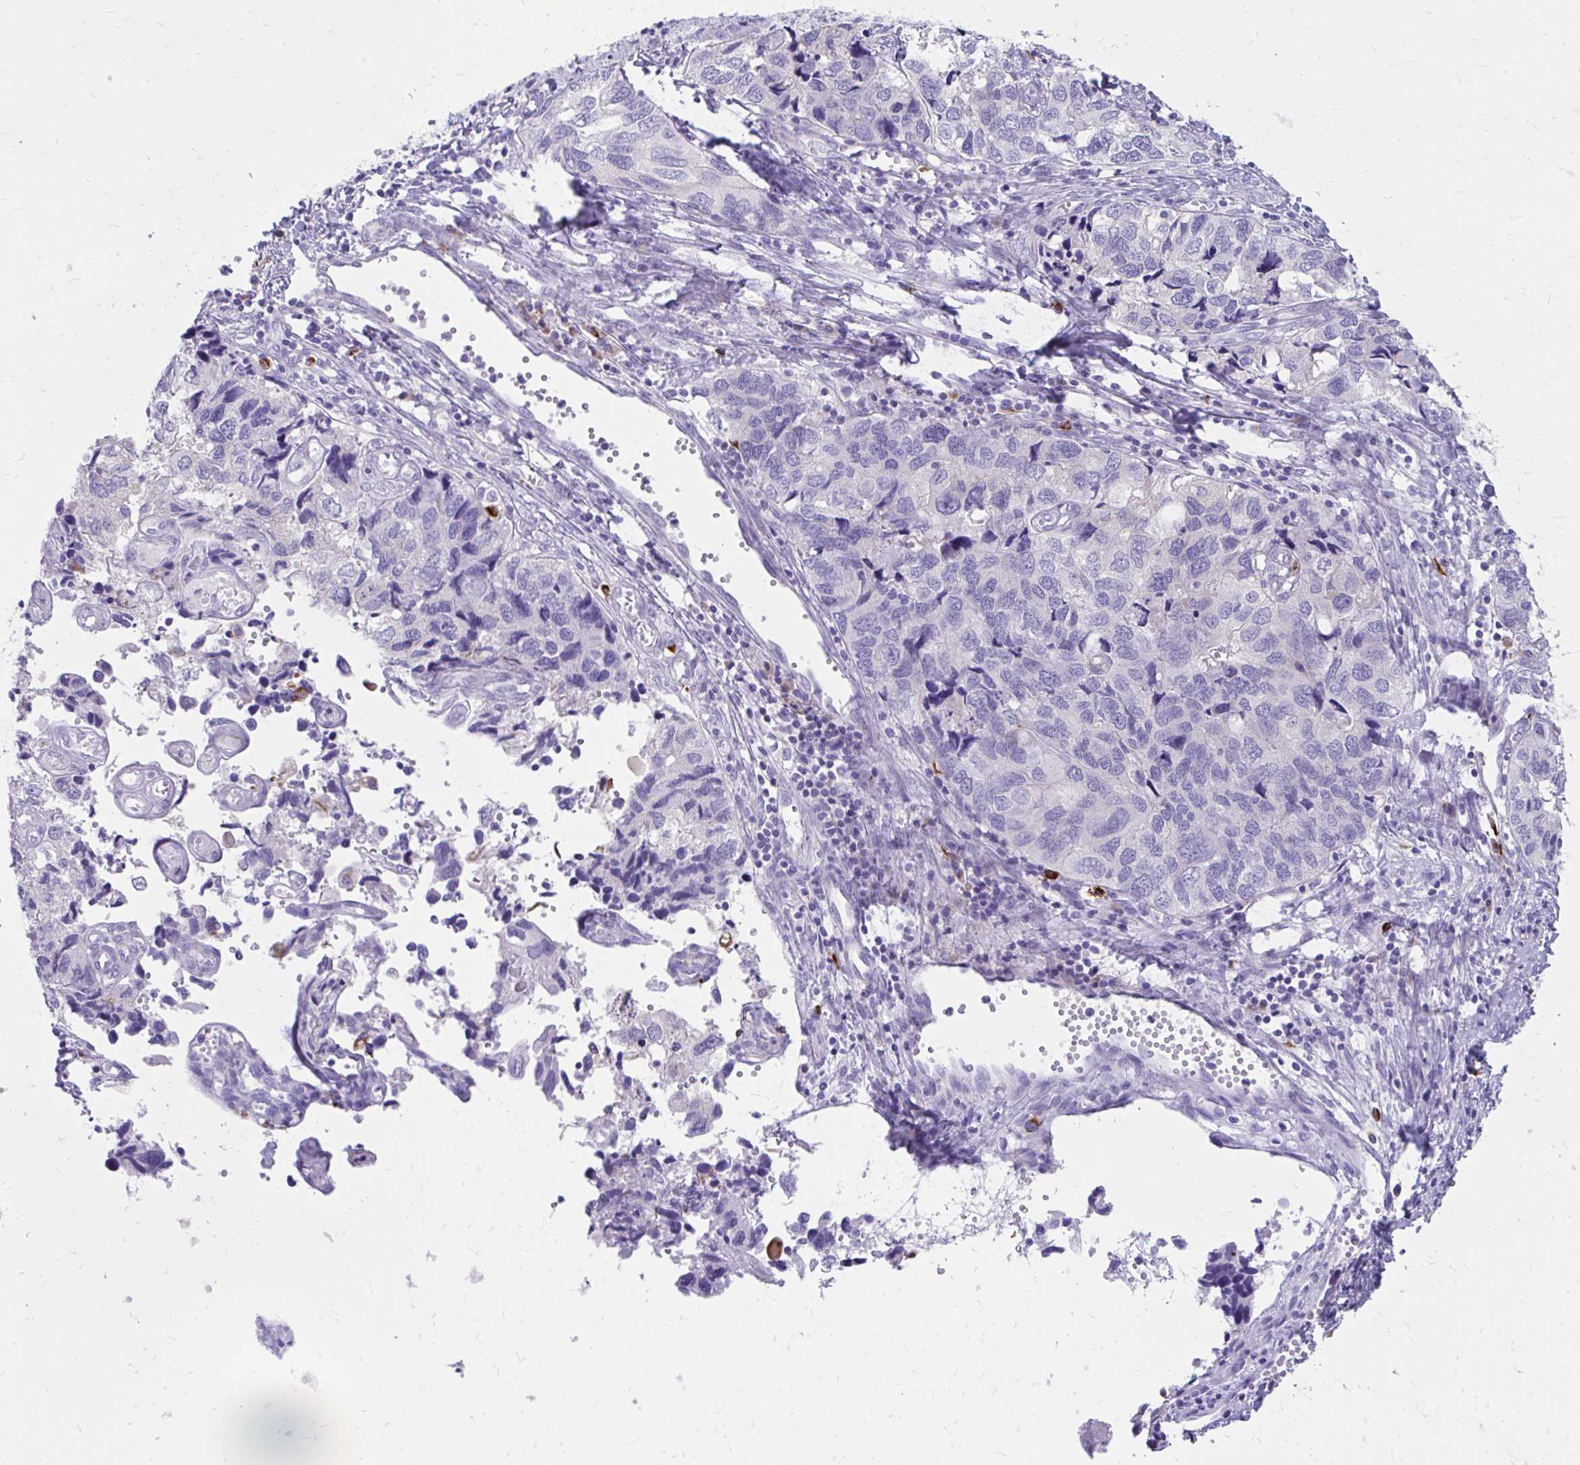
{"staining": {"intensity": "negative", "quantity": "none", "location": "none"}, "tissue": "endometrial cancer", "cell_type": "Tumor cells", "image_type": "cancer", "snomed": [{"axis": "morphology", "description": "Carcinoma, NOS"}, {"axis": "topography", "description": "Uterus"}], "caption": "A photomicrograph of human carcinoma (endometrial) is negative for staining in tumor cells. (IHC, brightfield microscopy, high magnification).", "gene": "ZNF699", "patient": {"sex": "female", "age": 76}}